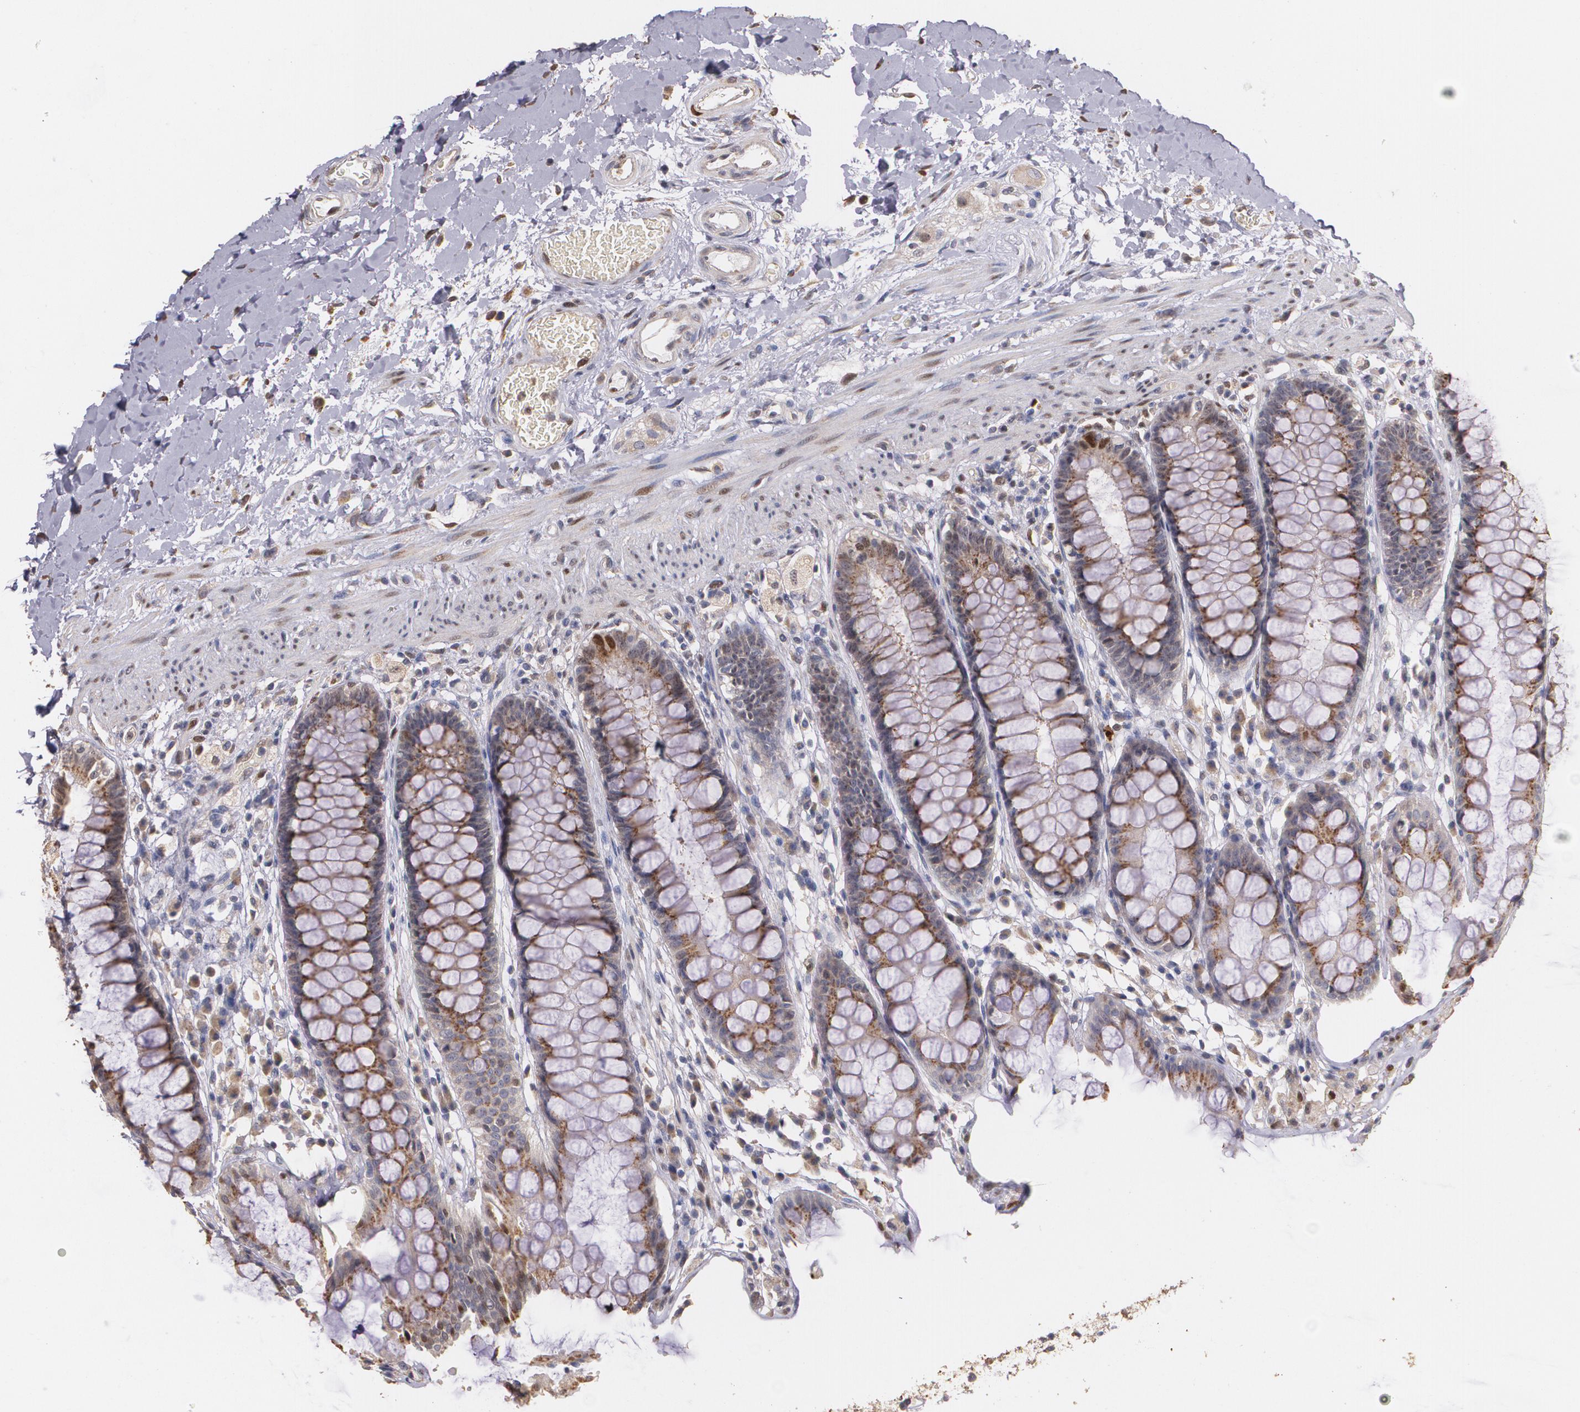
{"staining": {"intensity": "moderate", "quantity": ">75%", "location": "cytoplasmic/membranous"}, "tissue": "rectum", "cell_type": "Glandular cells", "image_type": "normal", "snomed": [{"axis": "morphology", "description": "Normal tissue, NOS"}, {"axis": "topography", "description": "Rectum"}], "caption": "A histopathology image showing moderate cytoplasmic/membranous staining in approximately >75% of glandular cells in normal rectum, as visualized by brown immunohistochemical staining.", "gene": "ATF3", "patient": {"sex": "female", "age": 46}}